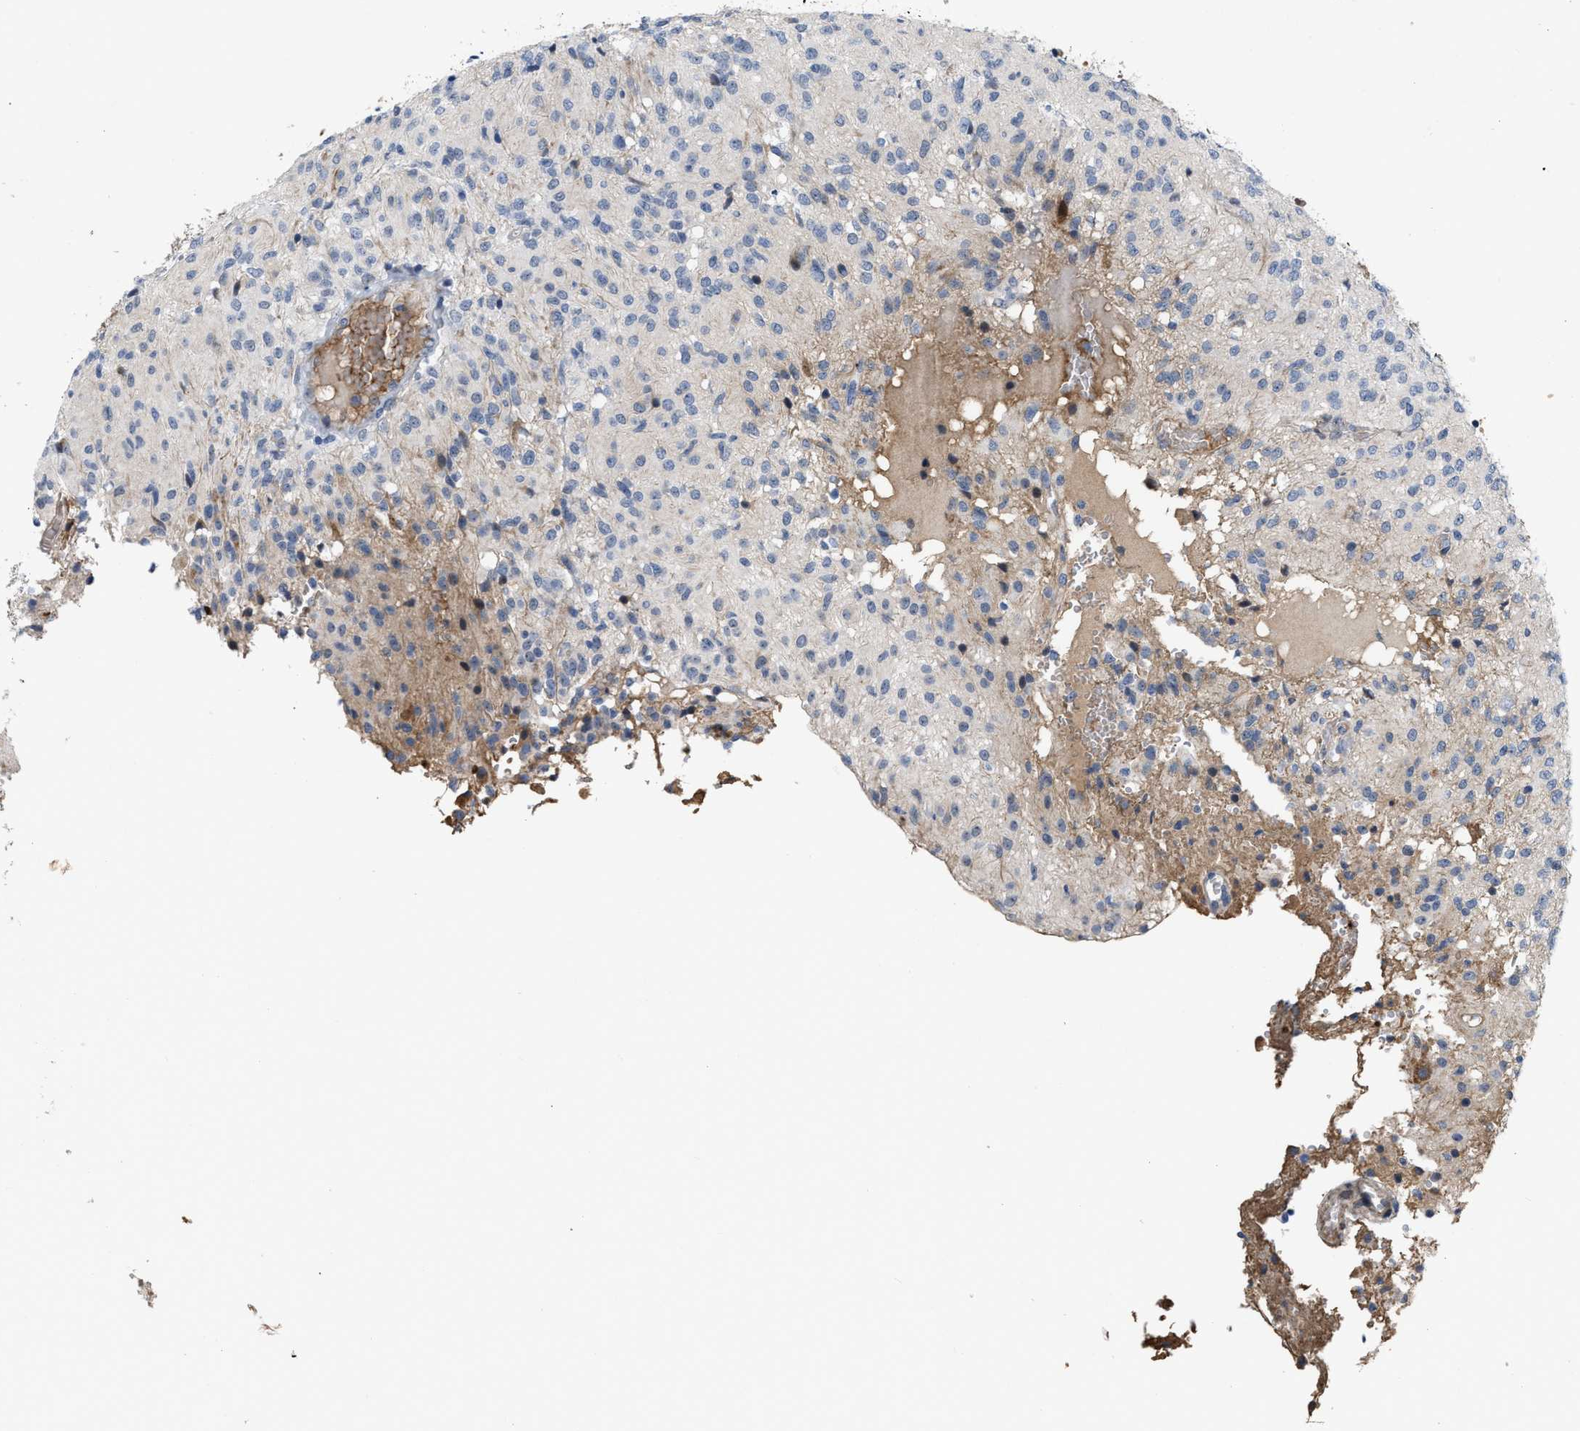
{"staining": {"intensity": "negative", "quantity": "none", "location": "none"}, "tissue": "glioma", "cell_type": "Tumor cells", "image_type": "cancer", "snomed": [{"axis": "morphology", "description": "Glioma, malignant, High grade"}, {"axis": "topography", "description": "Brain"}], "caption": "Malignant glioma (high-grade) was stained to show a protein in brown. There is no significant expression in tumor cells.", "gene": "POLR1F", "patient": {"sex": "female", "age": 59}}